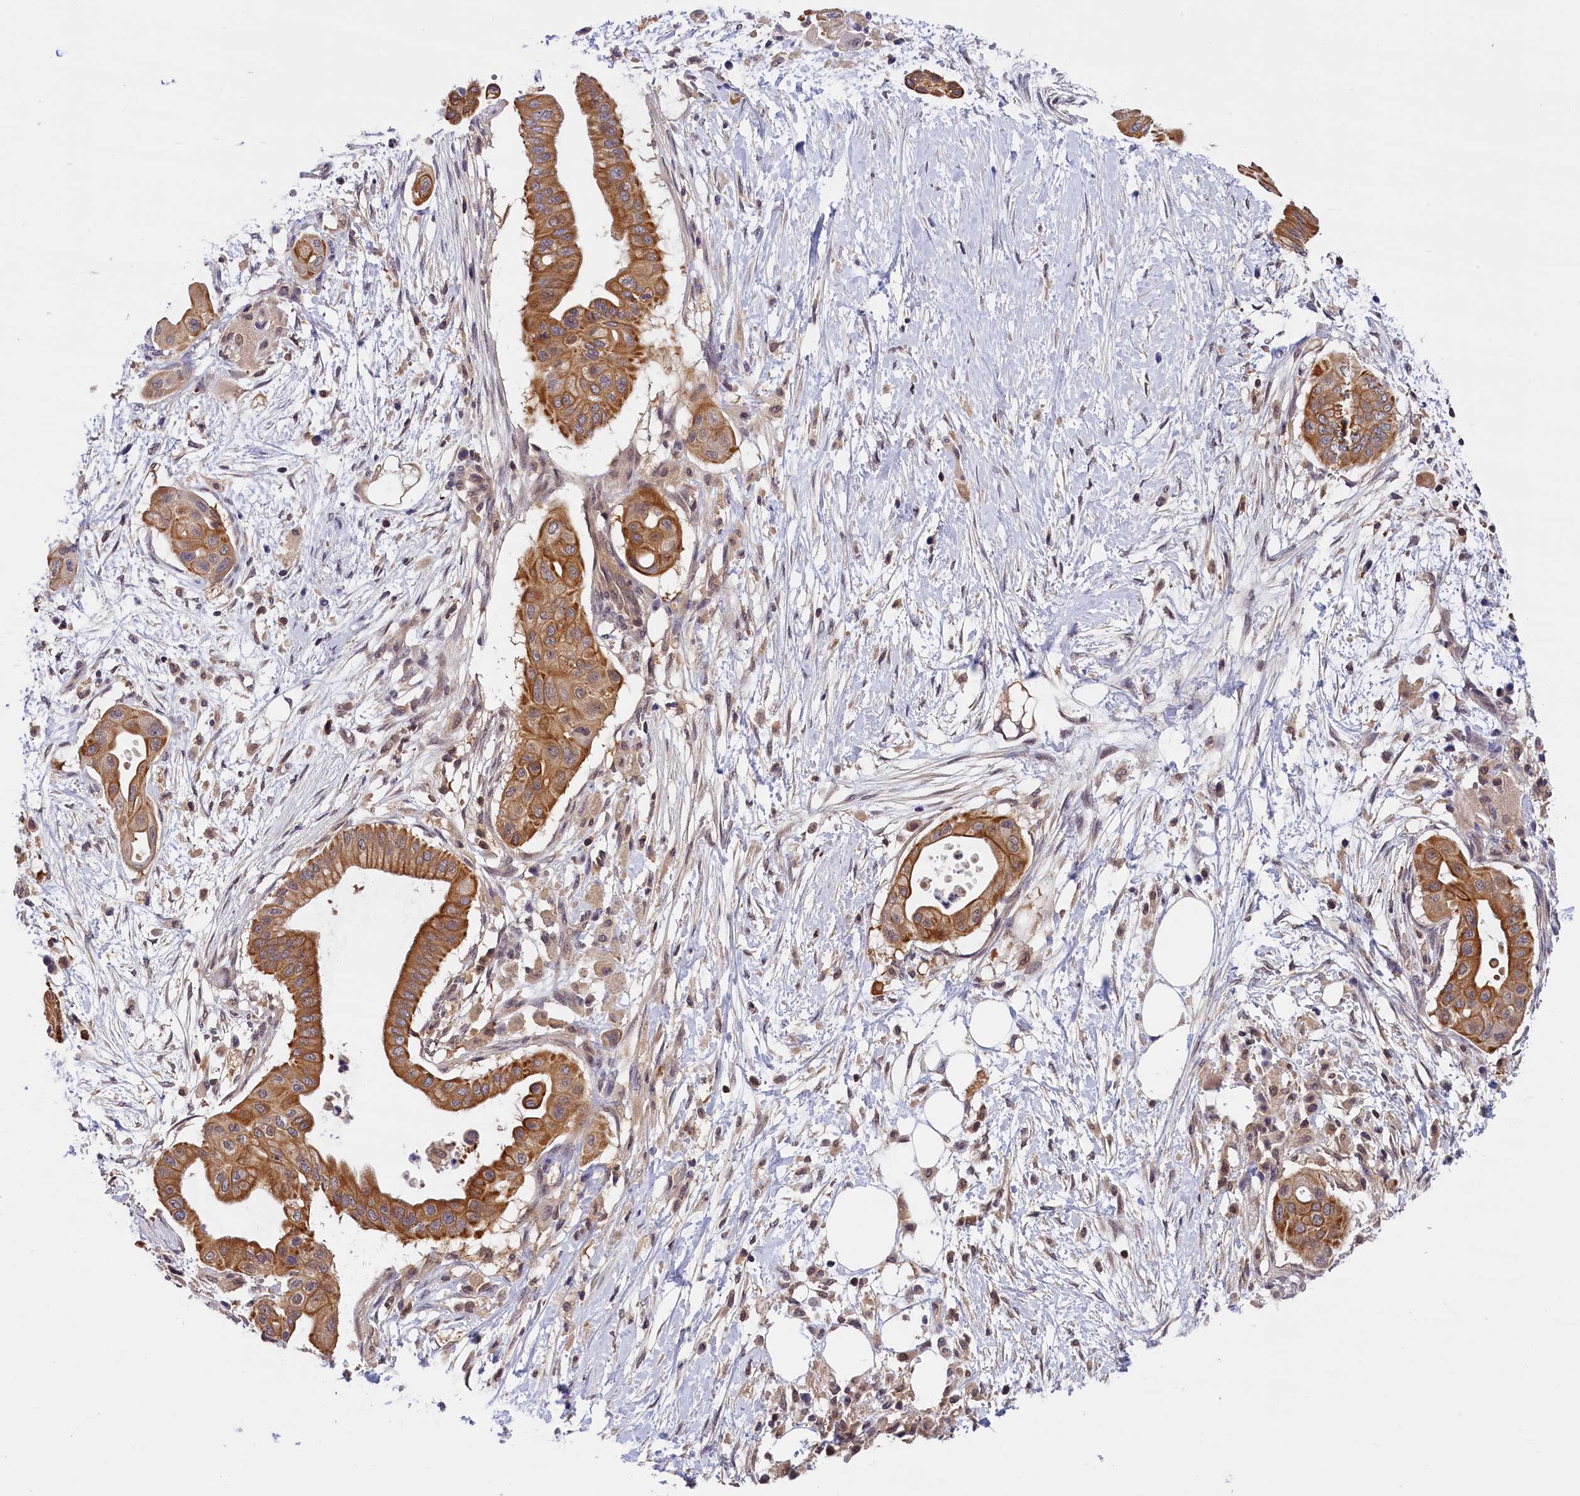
{"staining": {"intensity": "strong", "quantity": ">75%", "location": "cytoplasmic/membranous"}, "tissue": "pancreatic cancer", "cell_type": "Tumor cells", "image_type": "cancer", "snomed": [{"axis": "morphology", "description": "Adenocarcinoma, NOS"}, {"axis": "topography", "description": "Pancreas"}], "caption": "Immunohistochemical staining of adenocarcinoma (pancreatic) exhibits strong cytoplasmic/membranous protein positivity in about >75% of tumor cells.", "gene": "TBCB", "patient": {"sex": "male", "age": 68}}